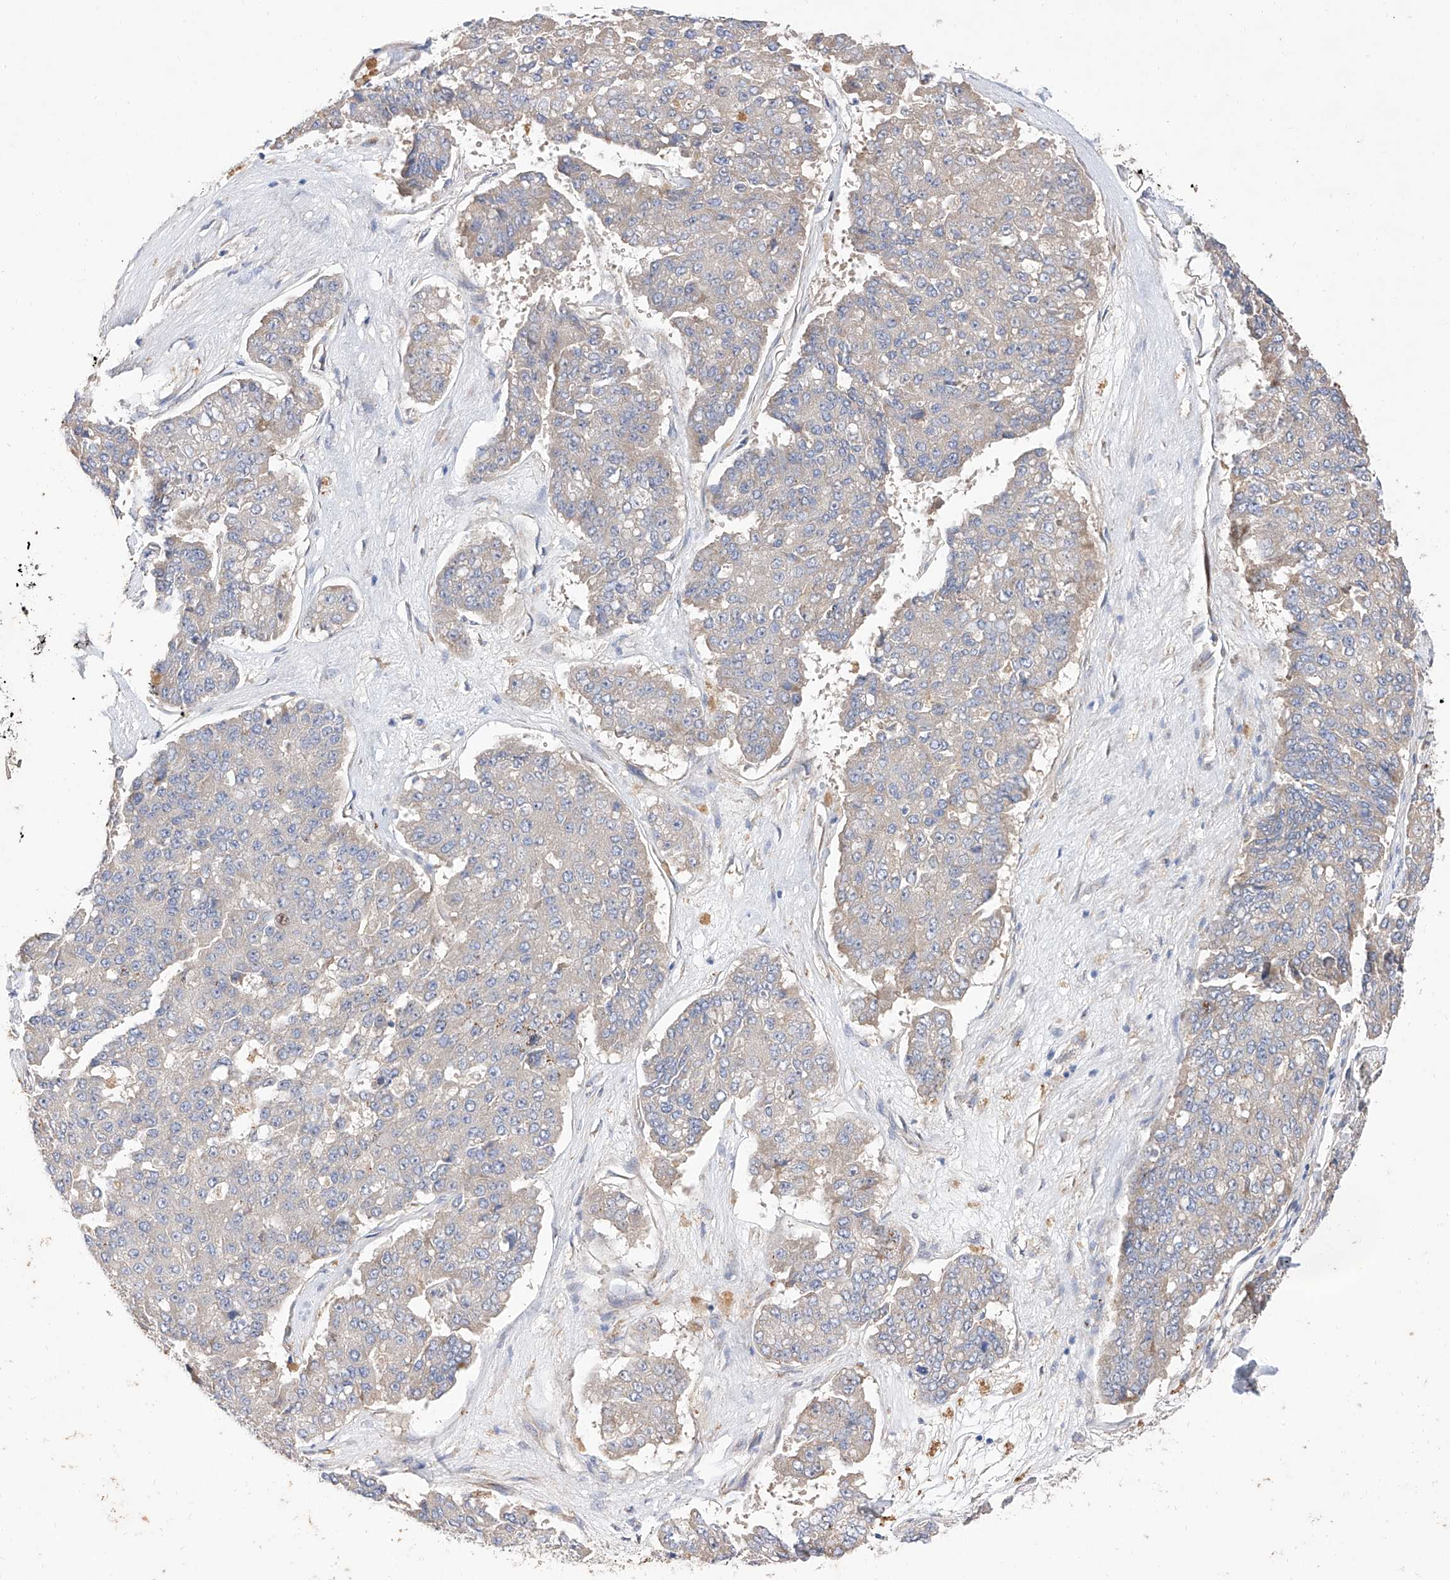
{"staining": {"intensity": "negative", "quantity": "none", "location": "none"}, "tissue": "pancreatic cancer", "cell_type": "Tumor cells", "image_type": "cancer", "snomed": [{"axis": "morphology", "description": "Adenocarcinoma, NOS"}, {"axis": "topography", "description": "Pancreas"}], "caption": "A high-resolution image shows IHC staining of pancreatic adenocarcinoma, which displays no significant expression in tumor cells.", "gene": "DIRAS3", "patient": {"sex": "male", "age": 50}}